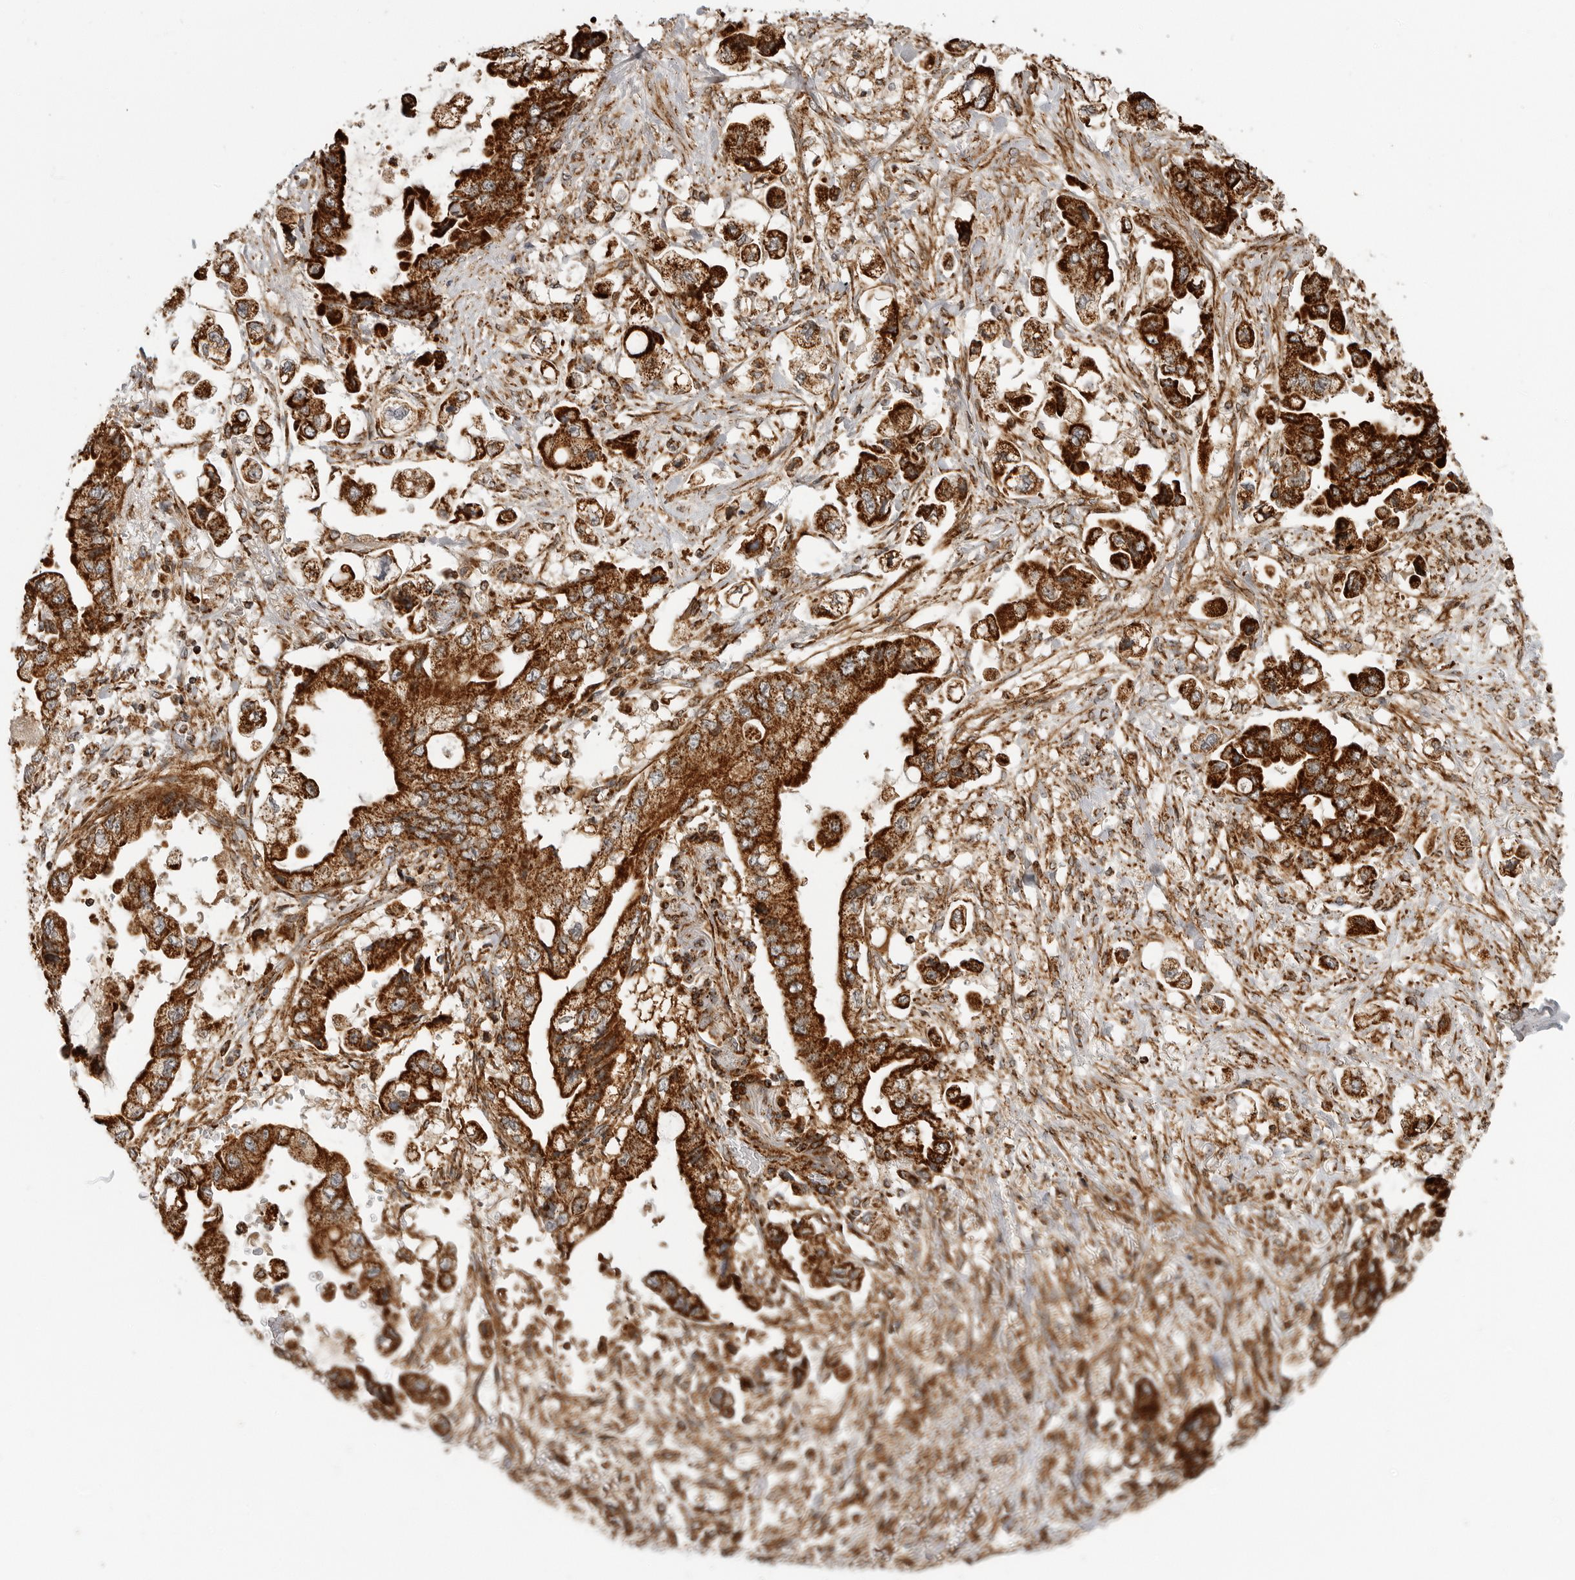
{"staining": {"intensity": "strong", "quantity": ">75%", "location": "cytoplasmic/membranous"}, "tissue": "stomach cancer", "cell_type": "Tumor cells", "image_type": "cancer", "snomed": [{"axis": "morphology", "description": "Adenocarcinoma, NOS"}, {"axis": "topography", "description": "Stomach"}], "caption": "Immunohistochemical staining of human stomach adenocarcinoma exhibits strong cytoplasmic/membranous protein staining in approximately >75% of tumor cells.", "gene": "BMP2K", "patient": {"sex": "male", "age": 62}}